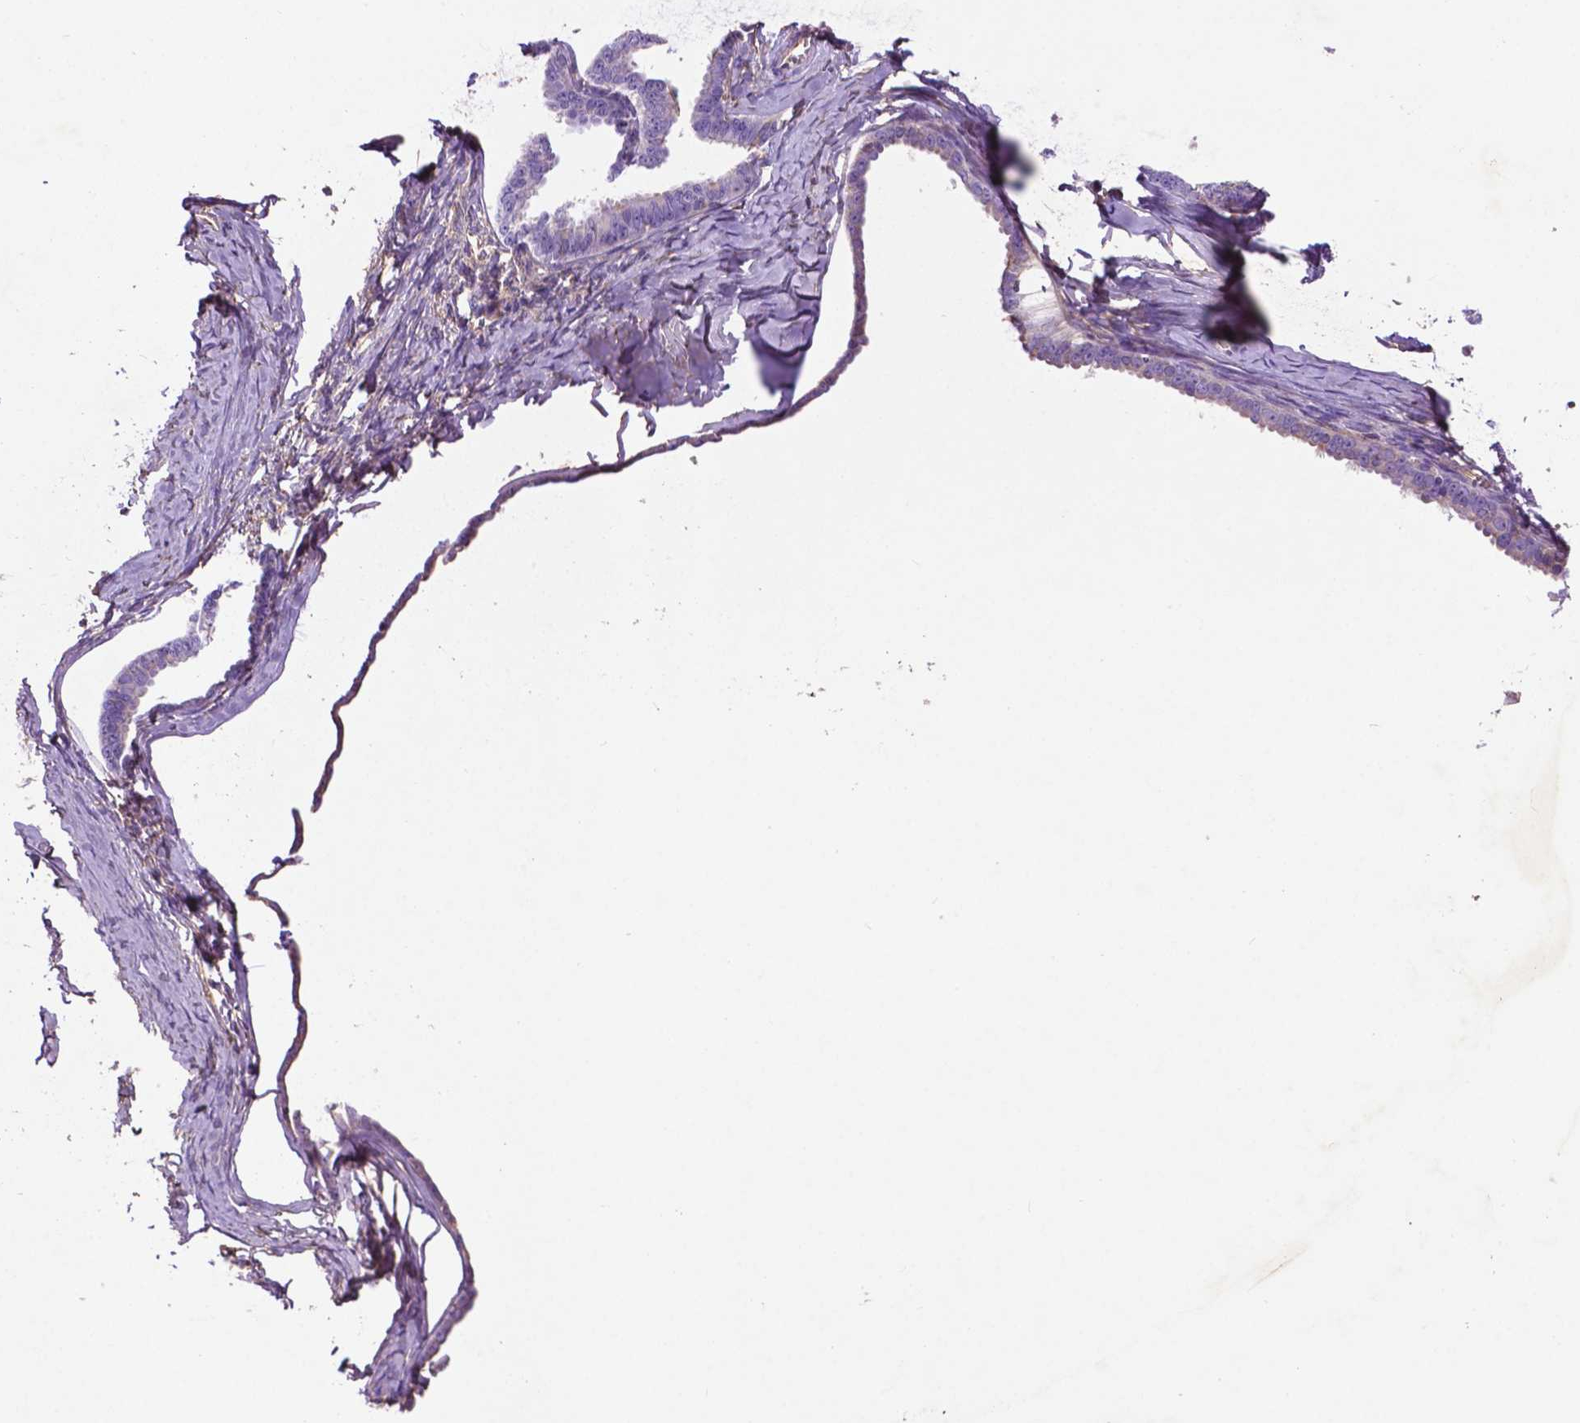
{"staining": {"intensity": "negative", "quantity": "none", "location": "none"}, "tissue": "ovarian cancer", "cell_type": "Tumor cells", "image_type": "cancer", "snomed": [{"axis": "morphology", "description": "Cystadenocarcinoma, serous, NOS"}, {"axis": "topography", "description": "Ovary"}], "caption": "Tumor cells are negative for brown protein staining in ovarian cancer.", "gene": "GDPD5", "patient": {"sex": "female", "age": 71}}